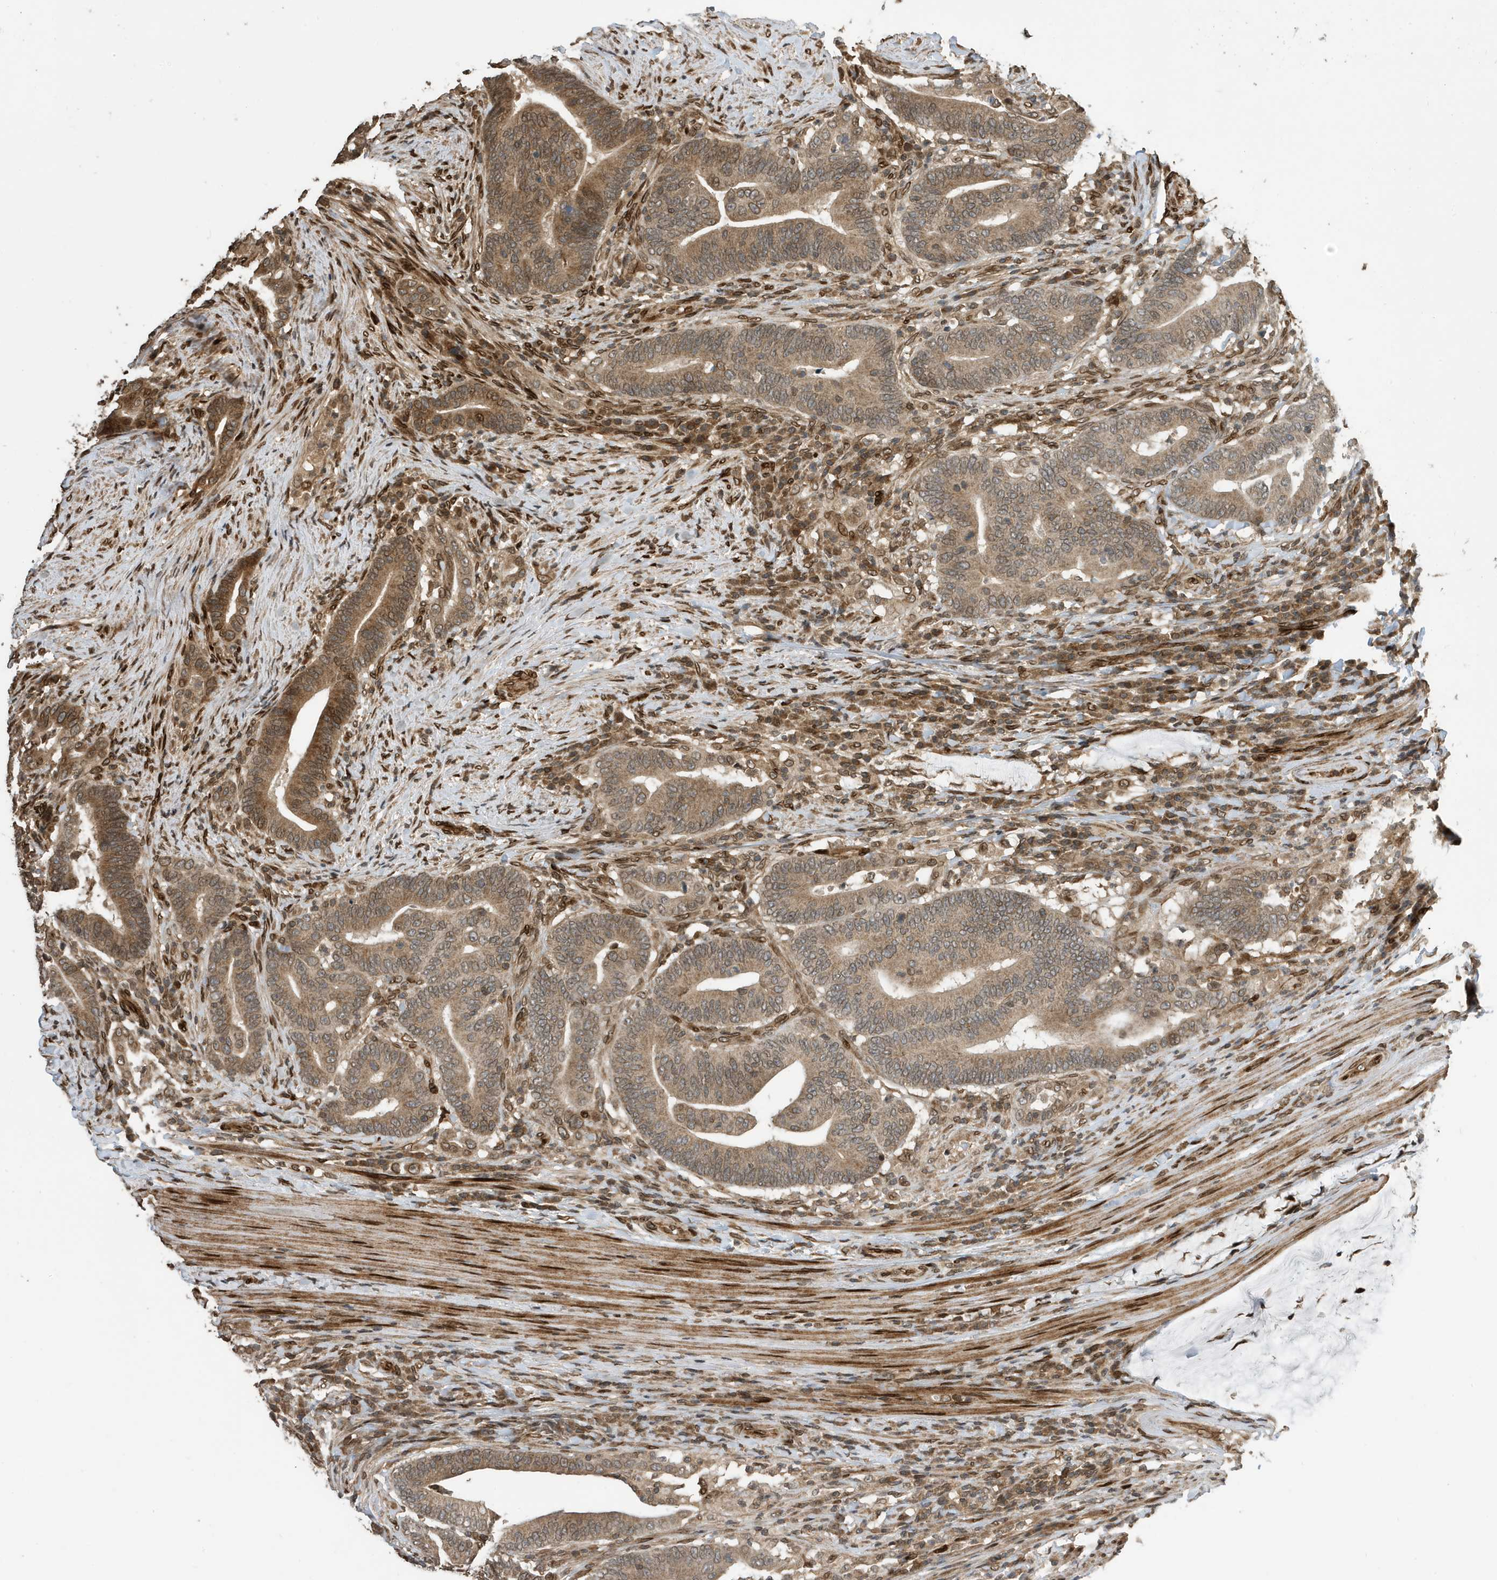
{"staining": {"intensity": "moderate", "quantity": ">75%", "location": "cytoplasmic/membranous,nuclear"}, "tissue": "colorectal cancer", "cell_type": "Tumor cells", "image_type": "cancer", "snomed": [{"axis": "morphology", "description": "Normal tissue, NOS"}, {"axis": "morphology", "description": "Adenocarcinoma, NOS"}, {"axis": "topography", "description": "Colon"}], "caption": "Immunohistochemistry (DAB) staining of human colorectal cancer (adenocarcinoma) reveals moderate cytoplasmic/membranous and nuclear protein expression in about >75% of tumor cells. (brown staining indicates protein expression, while blue staining denotes nuclei).", "gene": "DUSP18", "patient": {"sex": "female", "age": 66}}